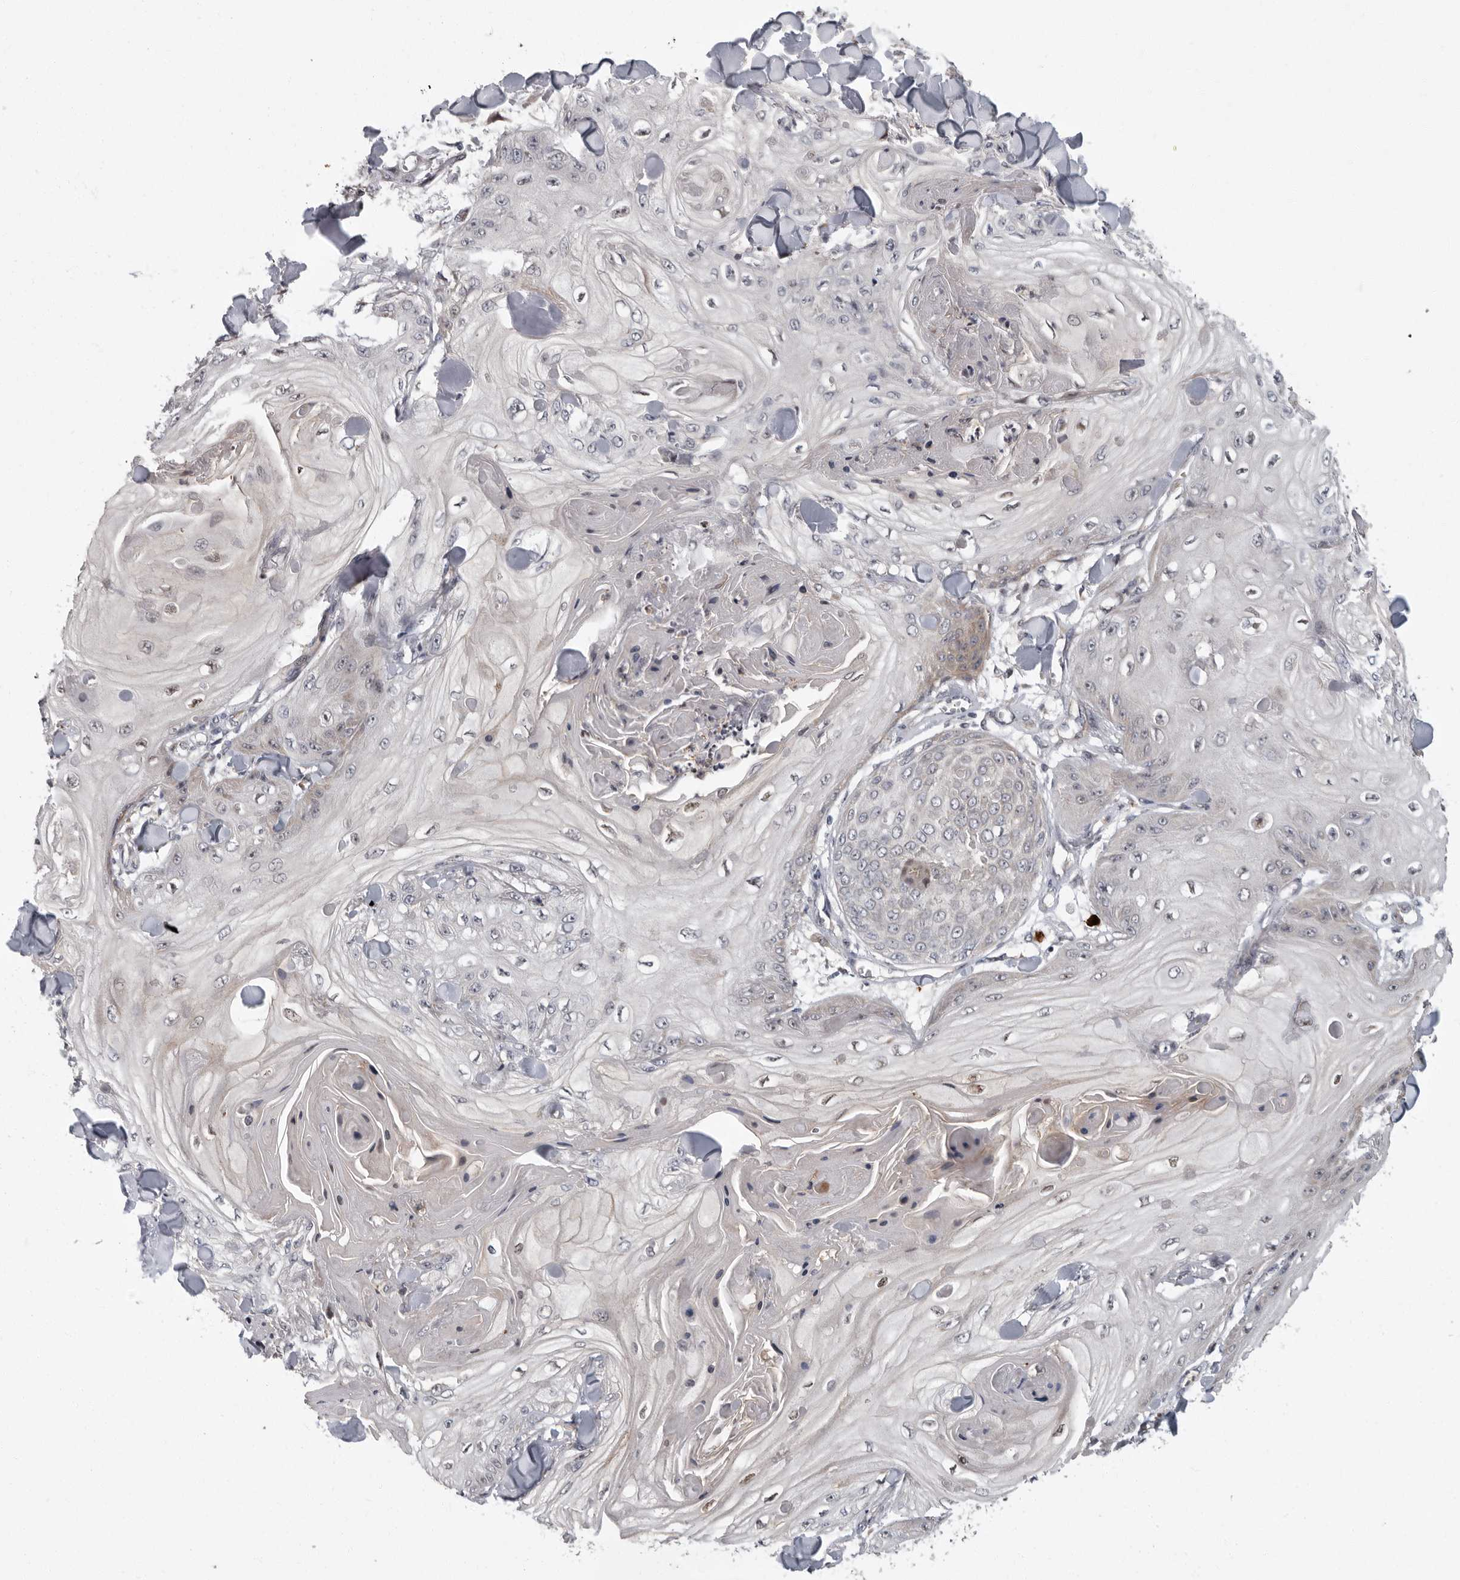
{"staining": {"intensity": "negative", "quantity": "none", "location": "none"}, "tissue": "skin cancer", "cell_type": "Tumor cells", "image_type": "cancer", "snomed": [{"axis": "morphology", "description": "Squamous cell carcinoma, NOS"}, {"axis": "topography", "description": "Skin"}], "caption": "Image shows no significant protein staining in tumor cells of skin cancer (squamous cell carcinoma).", "gene": "PDCD11", "patient": {"sex": "male", "age": 74}}